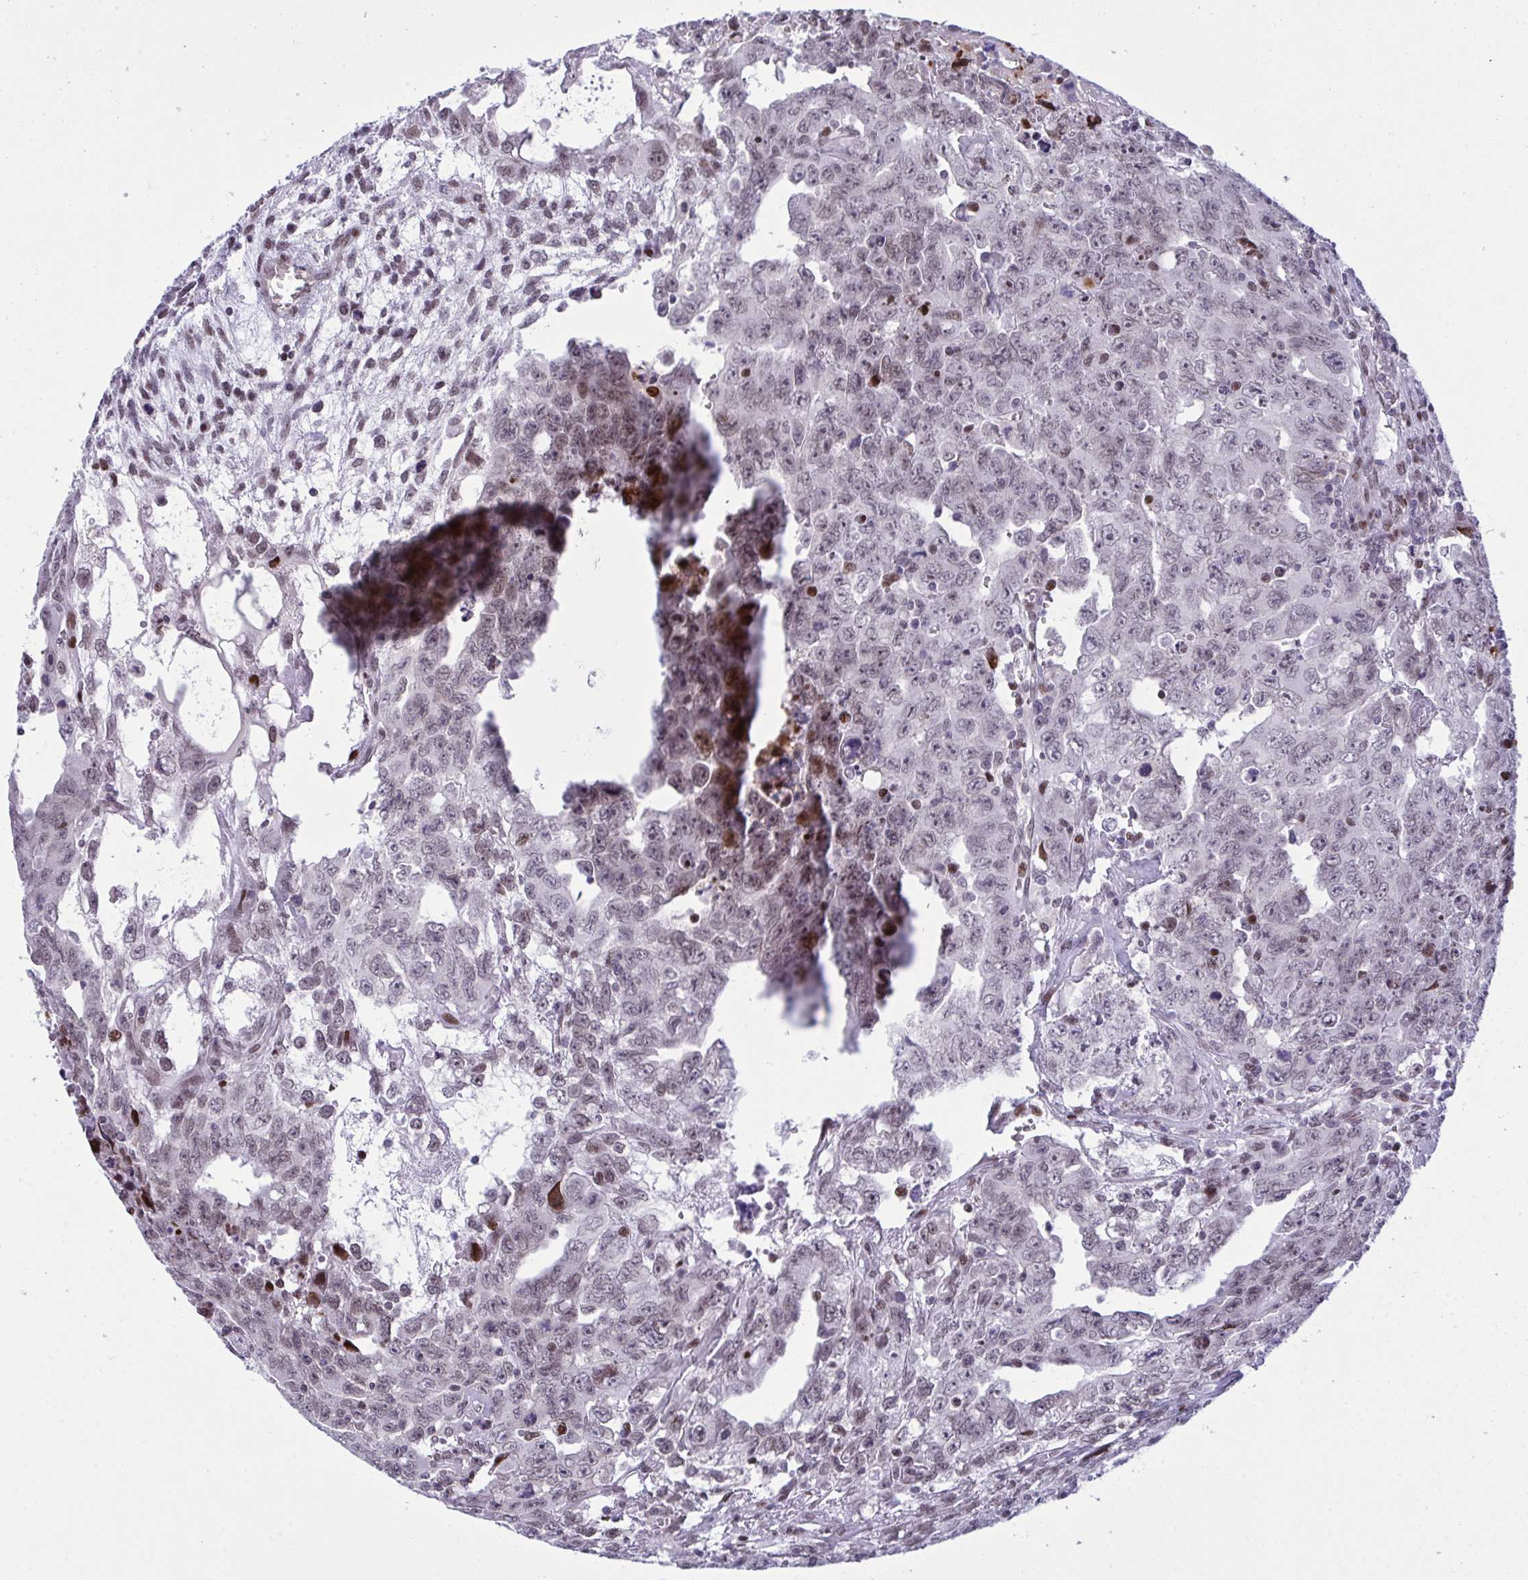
{"staining": {"intensity": "weak", "quantity": "<25%", "location": "nuclear"}, "tissue": "testis cancer", "cell_type": "Tumor cells", "image_type": "cancer", "snomed": [{"axis": "morphology", "description": "Carcinoma, Embryonal, NOS"}, {"axis": "topography", "description": "Testis"}], "caption": "An immunohistochemistry (IHC) photomicrograph of testis cancer is shown. There is no staining in tumor cells of testis cancer.", "gene": "ZFHX3", "patient": {"sex": "male", "age": 24}}